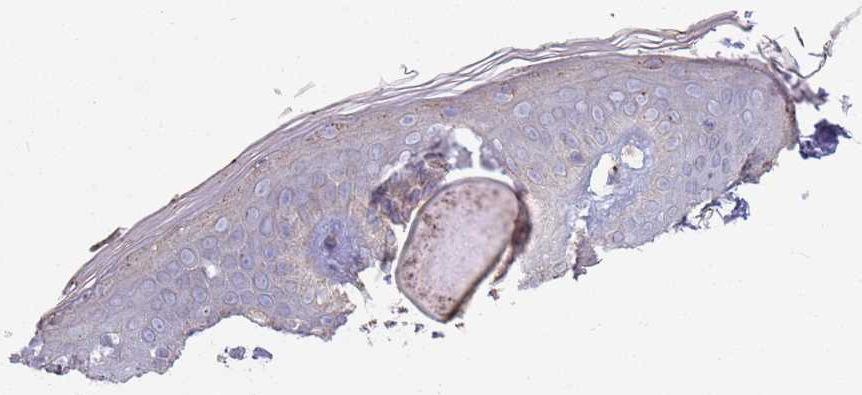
{"staining": {"intensity": "weak", "quantity": "25%-75%", "location": "cytoplasmic/membranous"}, "tissue": "skin", "cell_type": "Fibroblasts", "image_type": "normal", "snomed": [{"axis": "morphology", "description": "Normal tissue, NOS"}, {"axis": "topography", "description": "Skin"}], "caption": "There is low levels of weak cytoplasmic/membranous staining in fibroblasts of benign skin, as demonstrated by immunohistochemical staining (brown color).", "gene": "TMEM229B", "patient": {"sex": "female", "age": 34}}